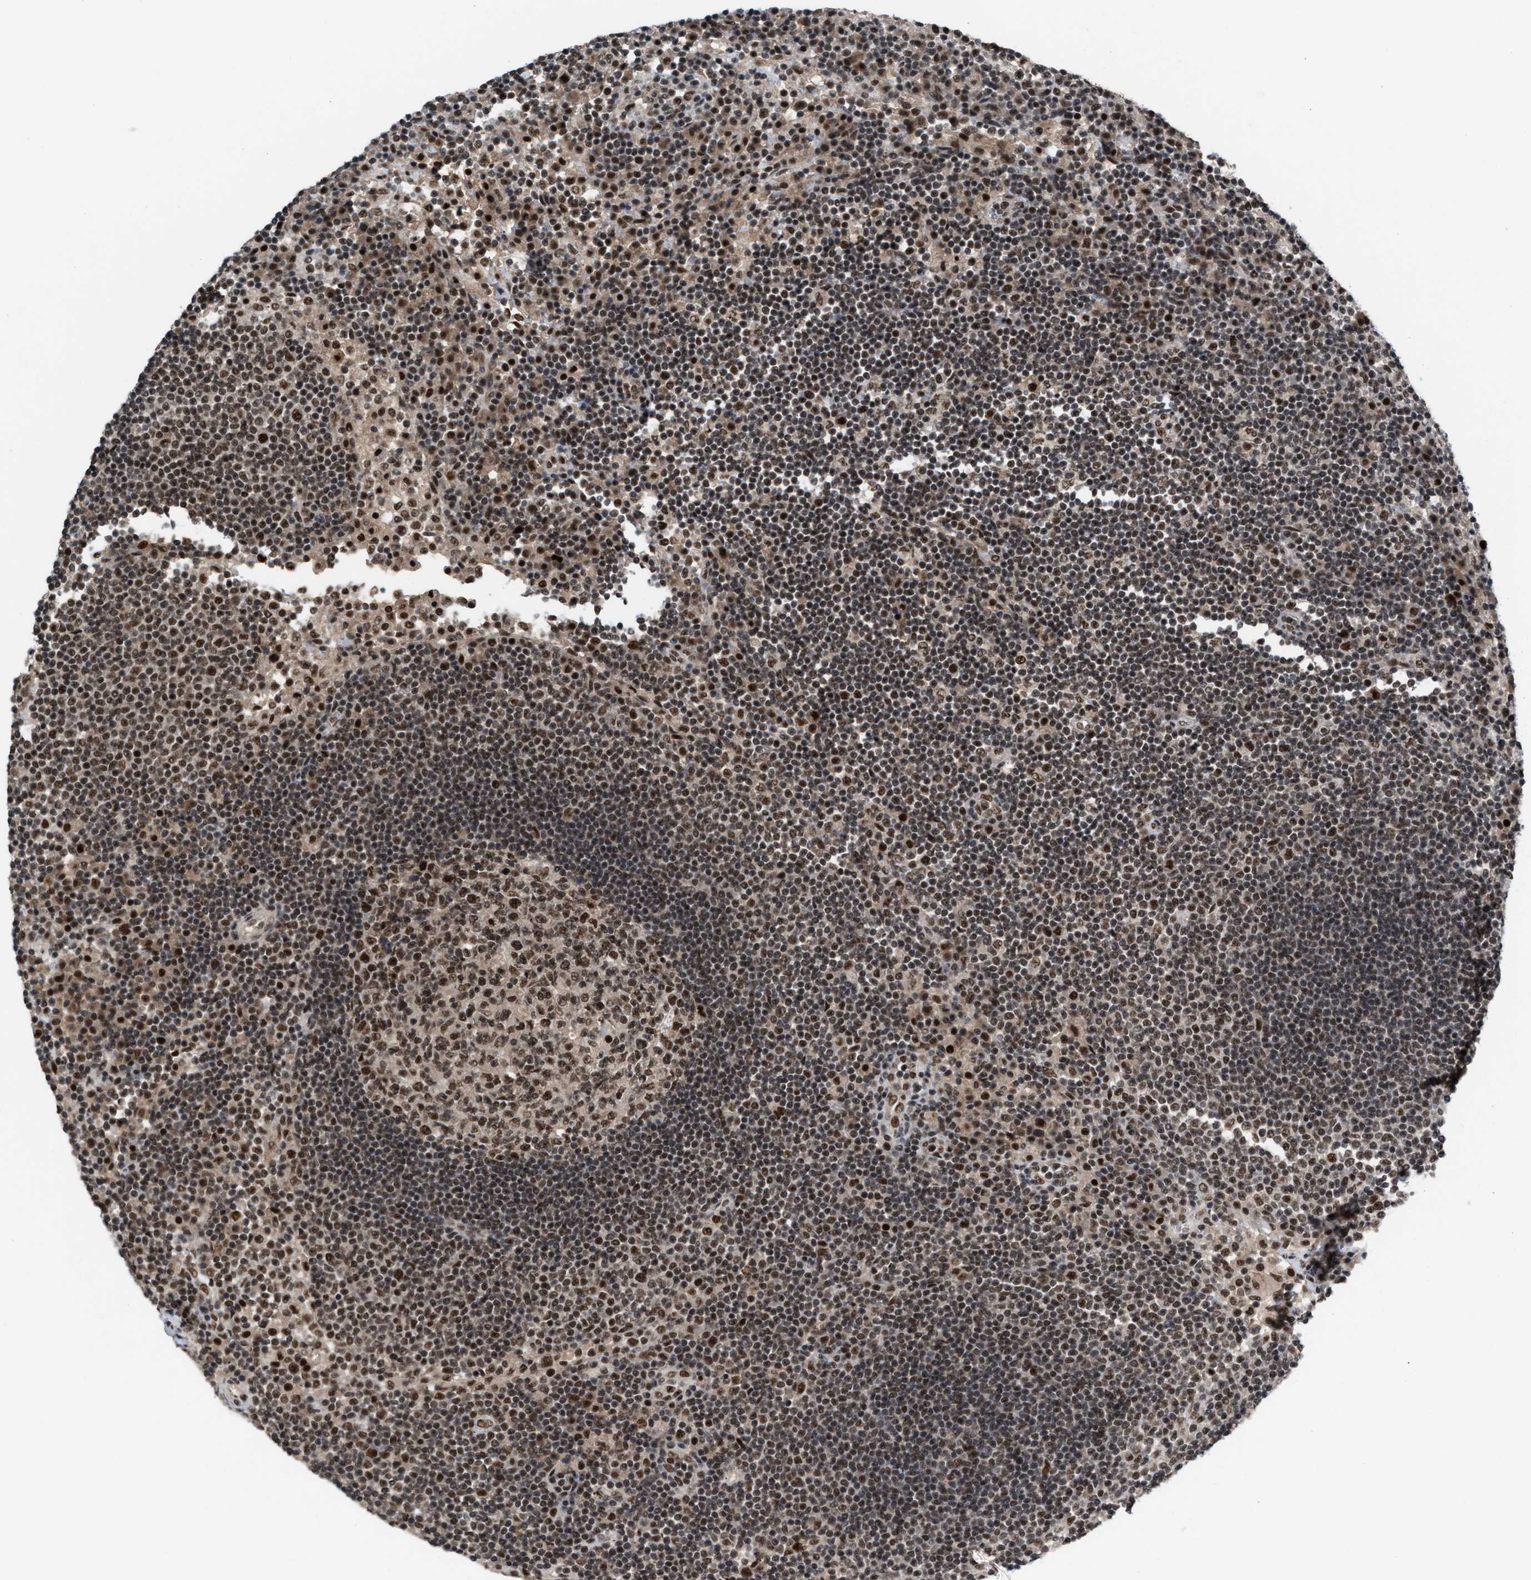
{"staining": {"intensity": "strong", "quantity": ">75%", "location": "nuclear"}, "tissue": "lymph node", "cell_type": "Germinal center cells", "image_type": "normal", "snomed": [{"axis": "morphology", "description": "Normal tissue, NOS"}, {"axis": "topography", "description": "Lymph node"}], "caption": "Protein staining of unremarkable lymph node displays strong nuclear expression in approximately >75% of germinal center cells. (brown staining indicates protein expression, while blue staining denotes nuclei).", "gene": "PRPF4", "patient": {"sex": "female", "age": 53}}